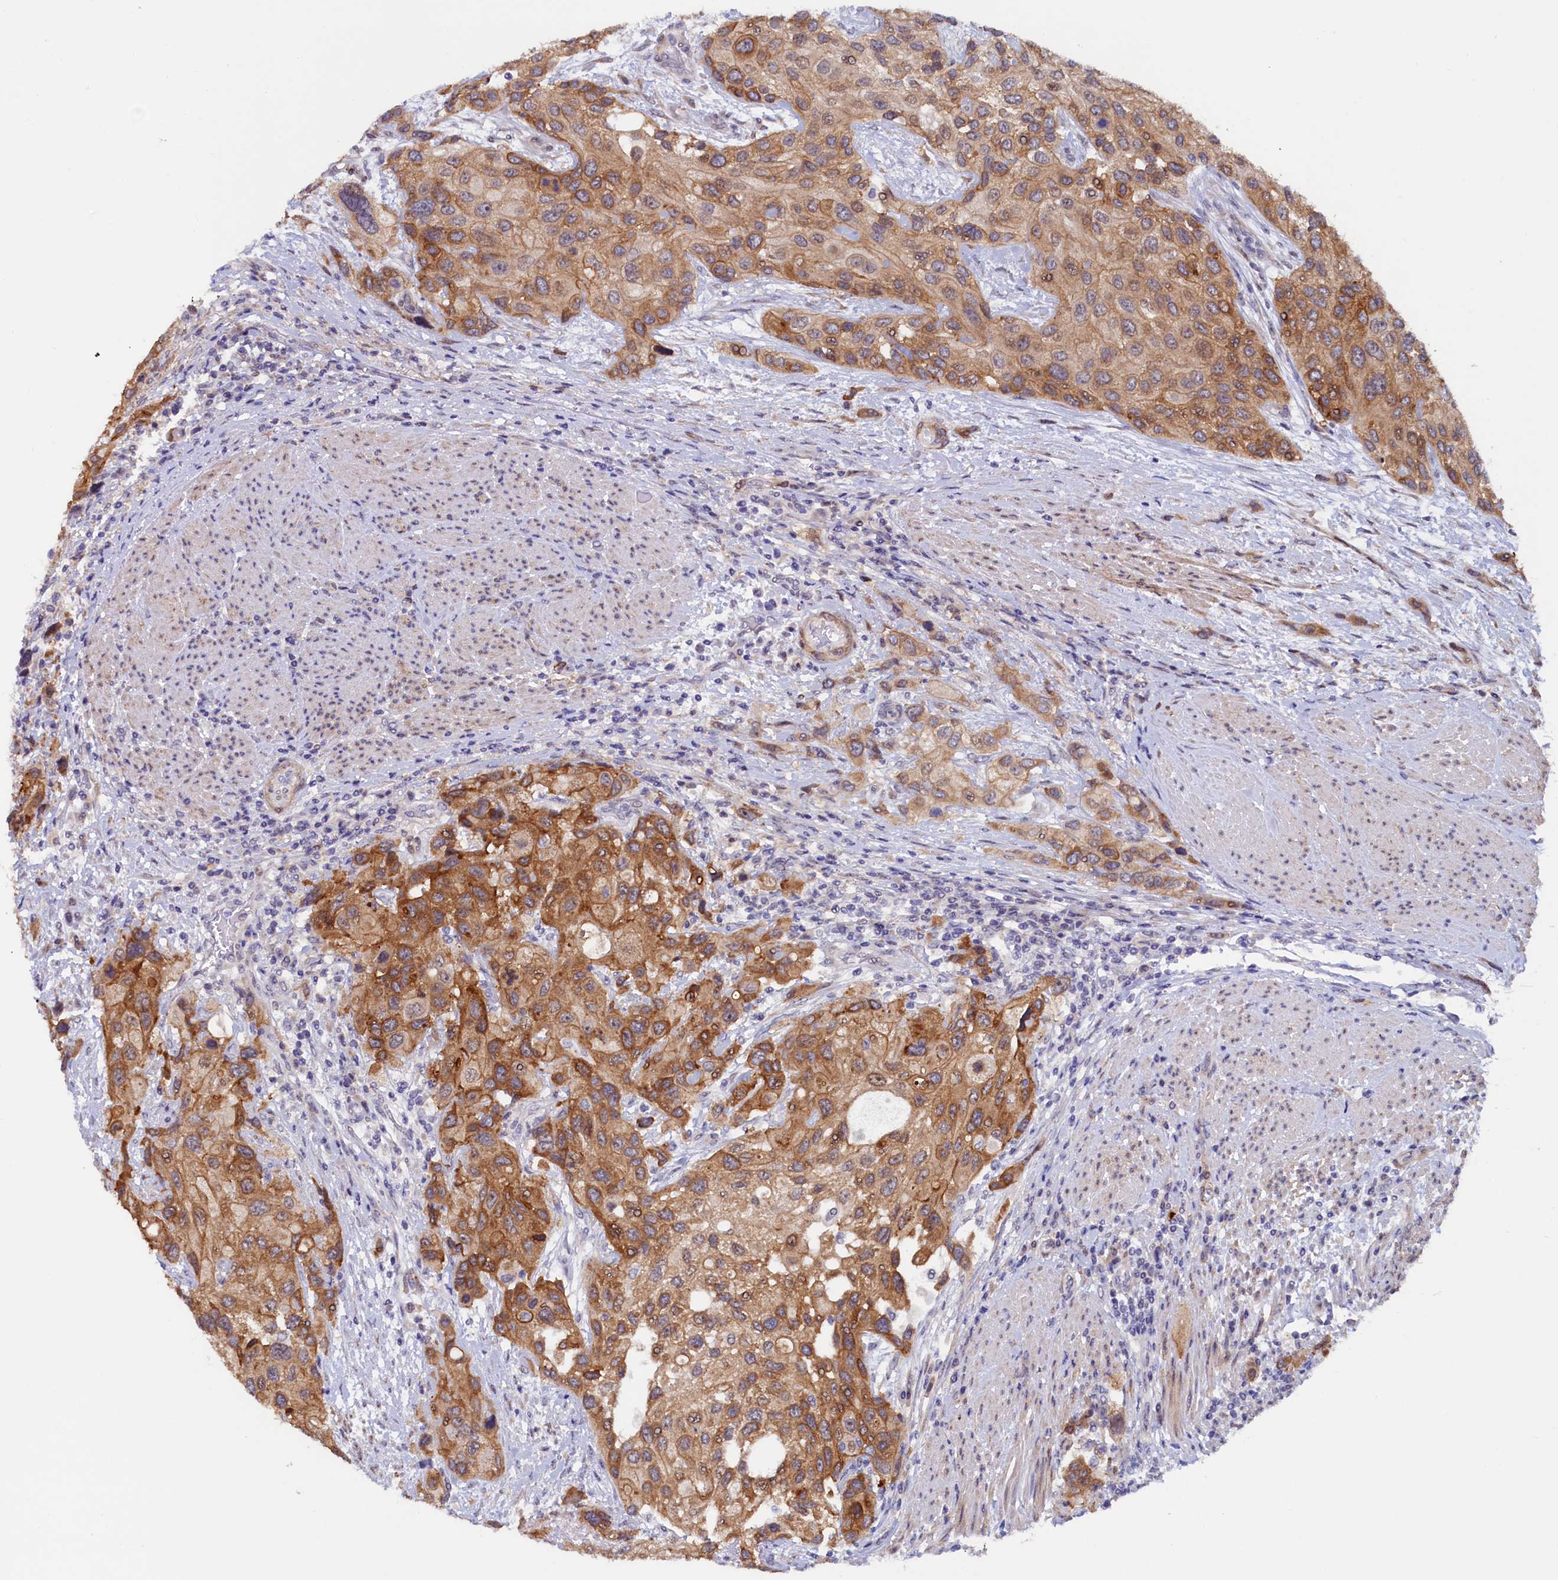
{"staining": {"intensity": "moderate", "quantity": ">75%", "location": "cytoplasmic/membranous"}, "tissue": "urothelial cancer", "cell_type": "Tumor cells", "image_type": "cancer", "snomed": [{"axis": "morphology", "description": "Normal tissue, NOS"}, {"axis": "morphology", "description": "Urothelial carcinoma, High grade"}, {"axis": "topography", "description": "Vascular tissue"}, {"axis": "topography", "description": "Urinary bladder"}], "caption": "Brown immunohistochemical staining in human urothelial cancer reveals moderate cytoplasmic/membranous expression in approximately >75% of tumor cells. The protein of interest is stained brown, and the nuclei are stained in blue (DAB IHC with brightfield microscopy, high magnification).", "gene": "PACSIN3", "patient": {"sex": "female", "age": 56}}